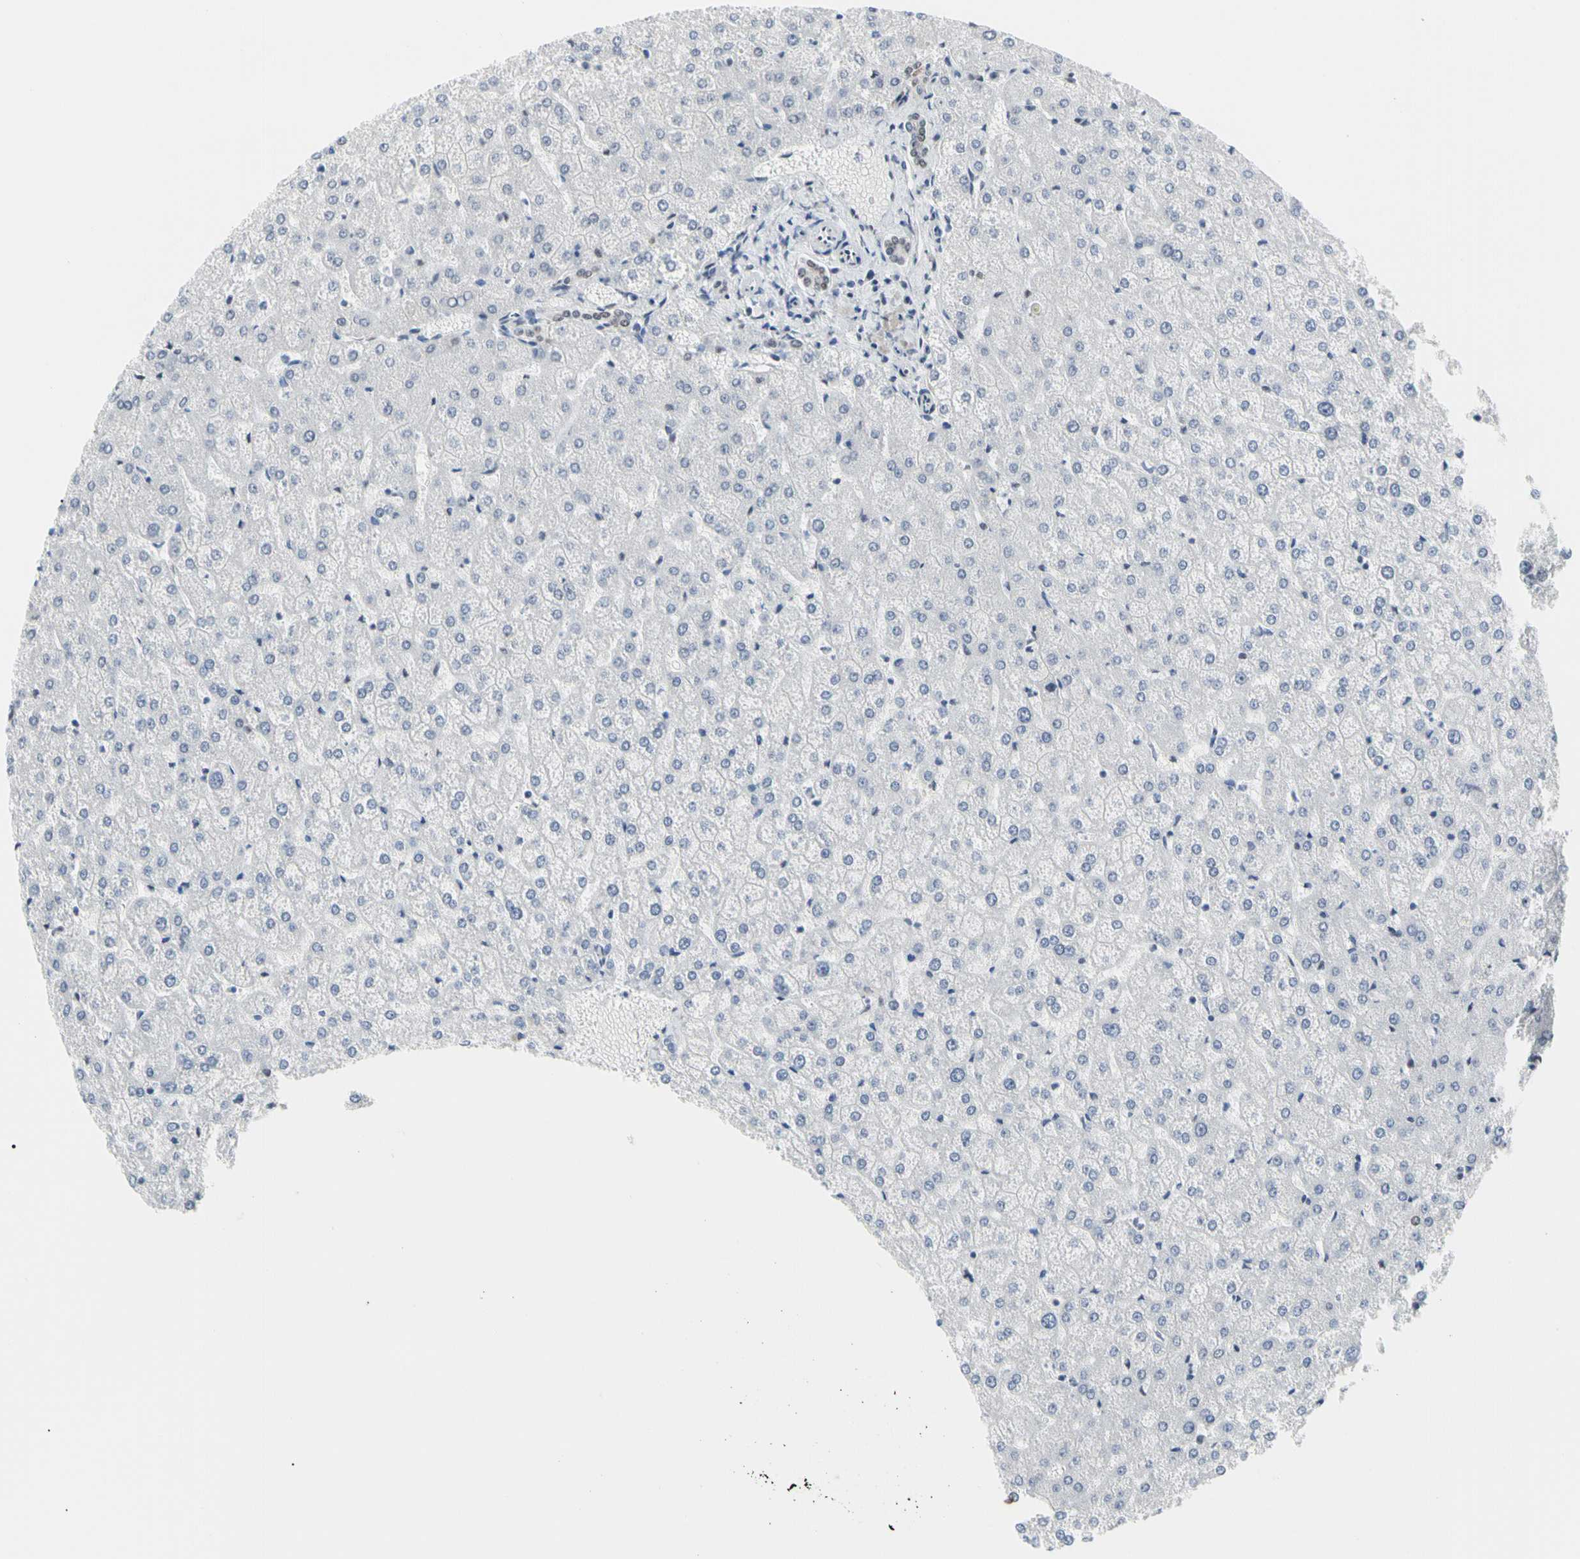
{"staining": {"intensity": "weak", "quantity": "25%-75%", "location": "nuclear"}, "tissue": "liver", "cell_type": "Cholangiocytes", "image_type": "normal", "snomed": [{"axis": "morphology", "description": "Normal tissue, NOS"}, {"axis": "topography", "description": "Liver"}], "caption": "DAB (3,3'-diaminobenzidine) immunohistochemical staining of normal liver exhibits weak nuclear protein expression in approximately 25%-75% of cholangiocytes. (brown staining indicates protein expression, while blue staining denotes nuclei).", "gene": "FAM98B", "patient": {"sex": "female", "age": 32}}